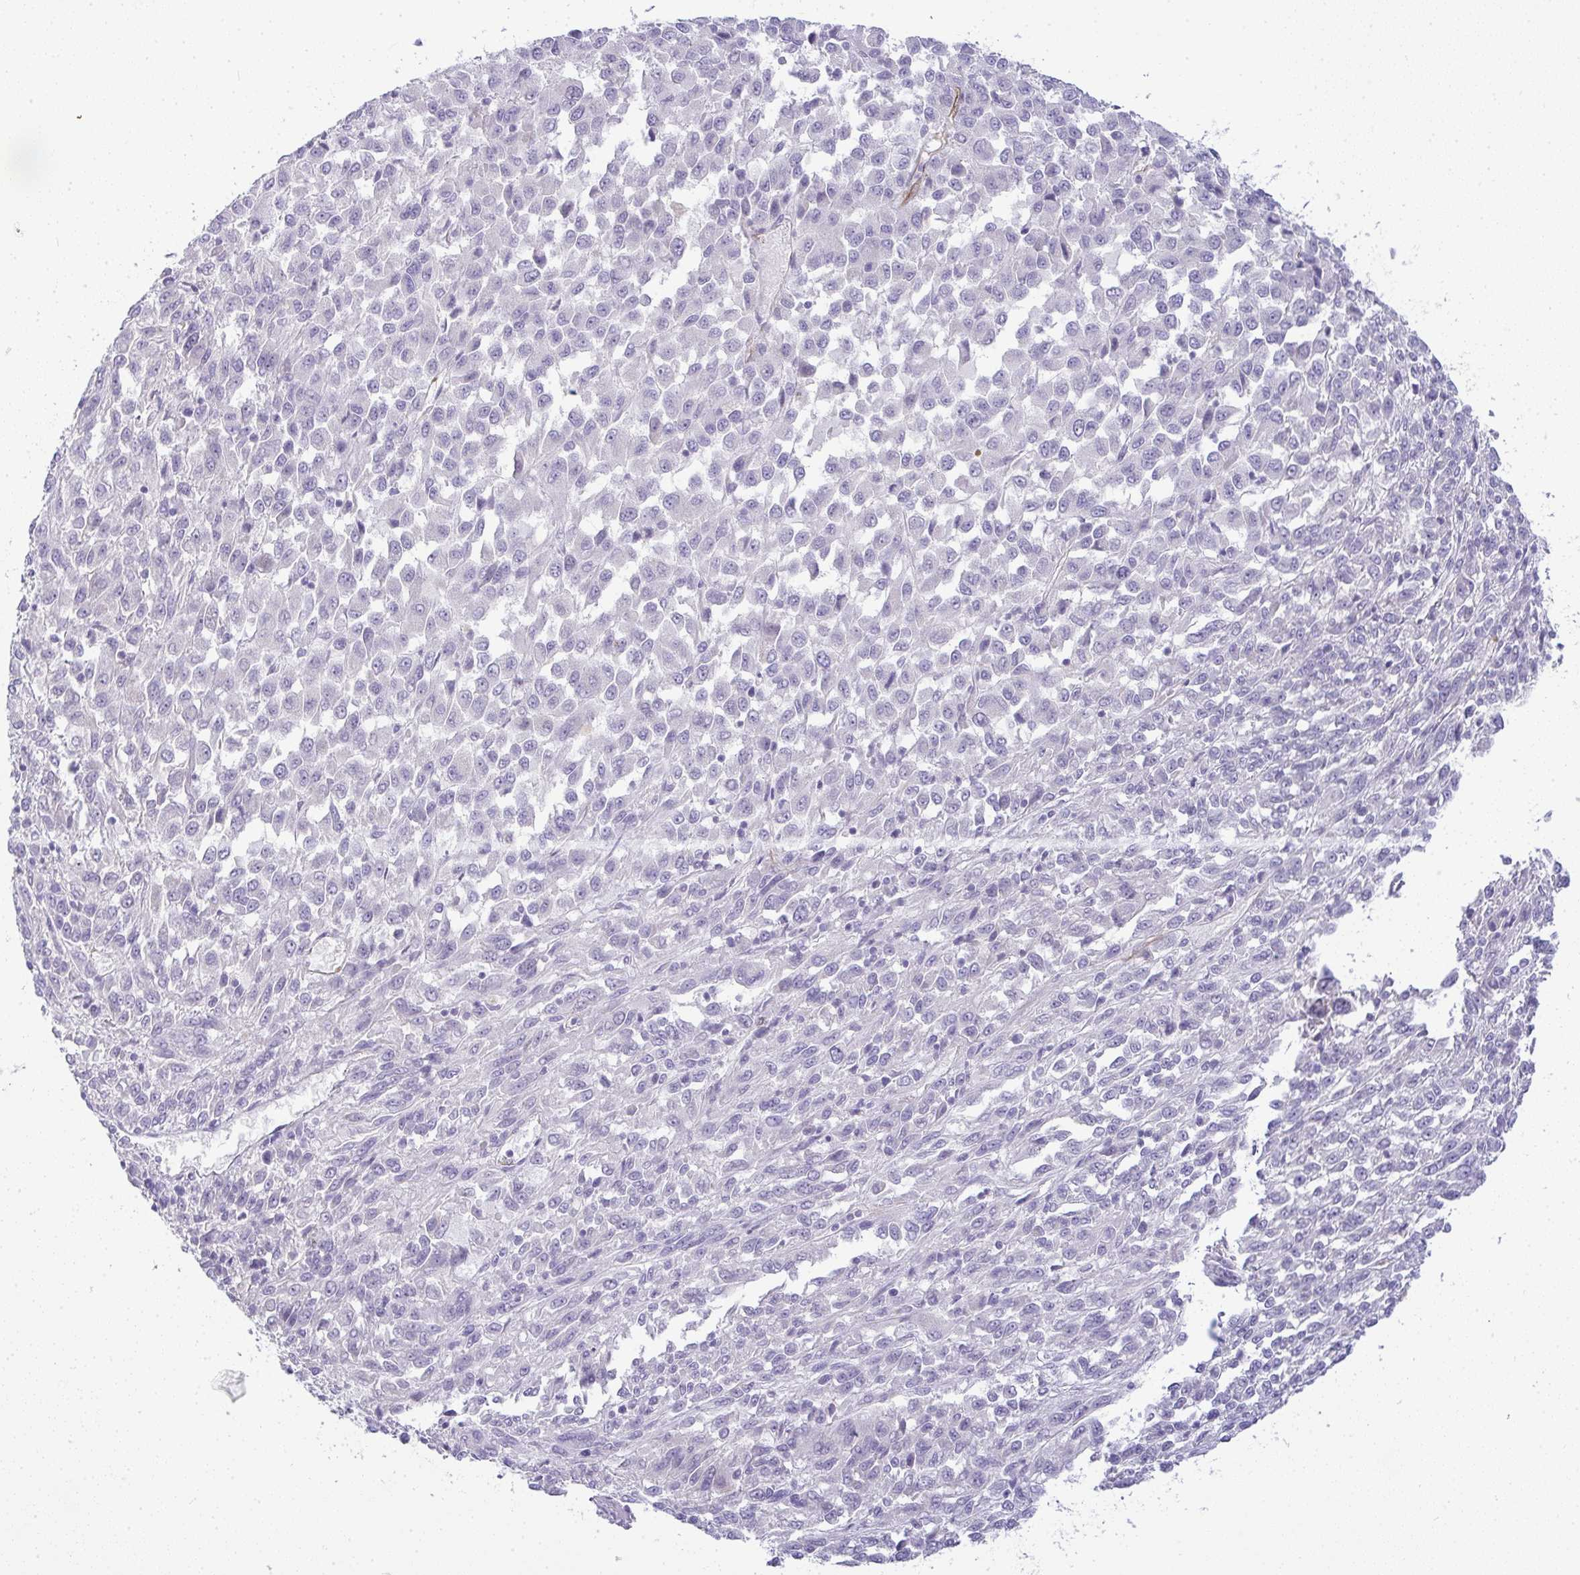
{"staining": {"intensity": "negative", "quantity": "none", "location": "none"}, "tissue": "melanoma", "cell_type": "Tumor cells", "image_type": "cancer", "snomed": [{"axis": "morphology", "description": "Malignant melanoma, Metastatic site"}, {"axis": "topography", "description": "Lung"}], "caption": "The histopathology image shows no staining of tumor cells in melanoma. Nuclei are stained in blue.", "gene": "LIPE", "patient": {"sex": "male", "age": 64}}